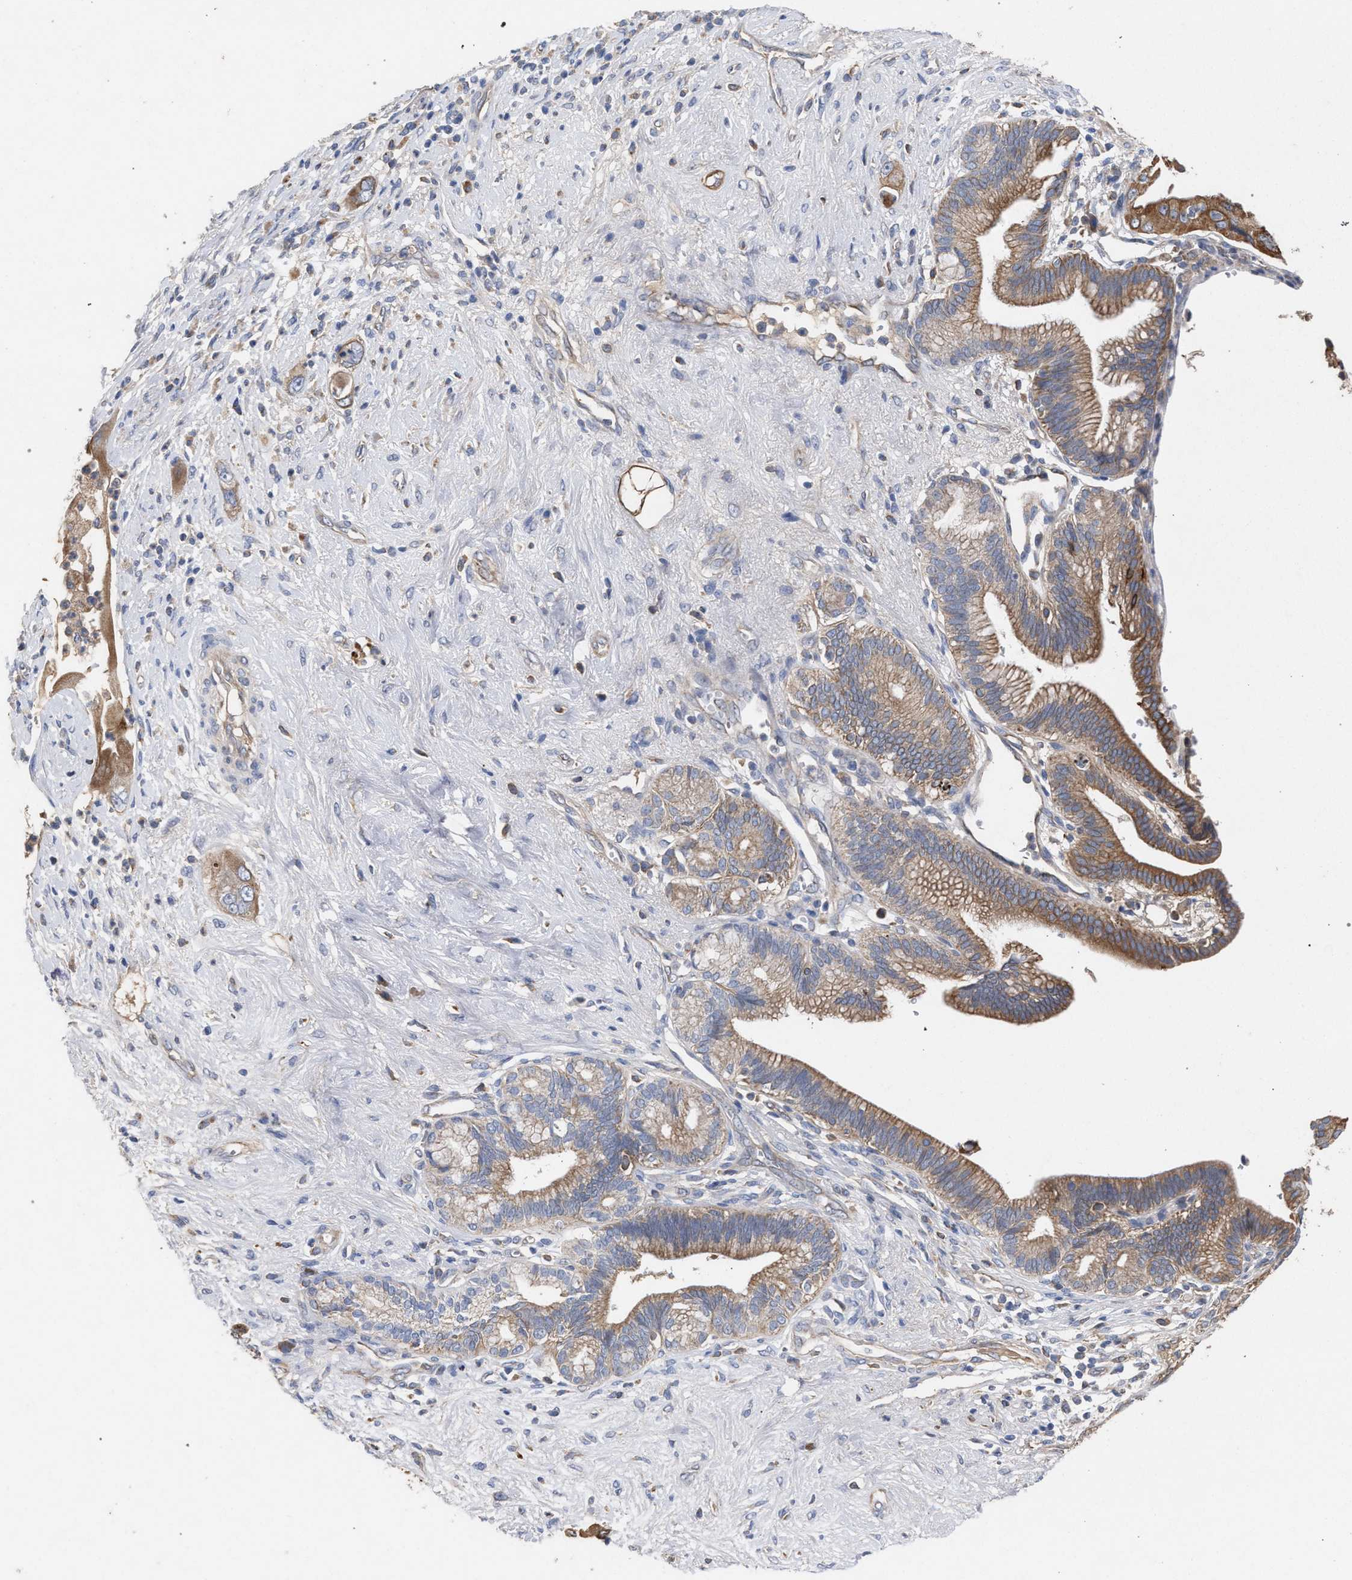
{"staining": {"intensity": "weak", "quantity": ">75%", "location": "cytoplasmic/membranous"}, "tissue": "pancreatic cancer", "cell_type": "Tumor cells", "image_type": "cancer", "snomed": [{"axis": "morphology", "description": "Adenocarcinoma, NOS"}, {"axis": "topography", "description": "Pancreas"}], "caption": "The immunohistochemical stain labels weak cytoplasmic/membranous expression in tumor cells of pancreatic adenocarcinoma tissue.", "gene": "BCL2L12", "patient": {"sex": "male", "age": 59}}